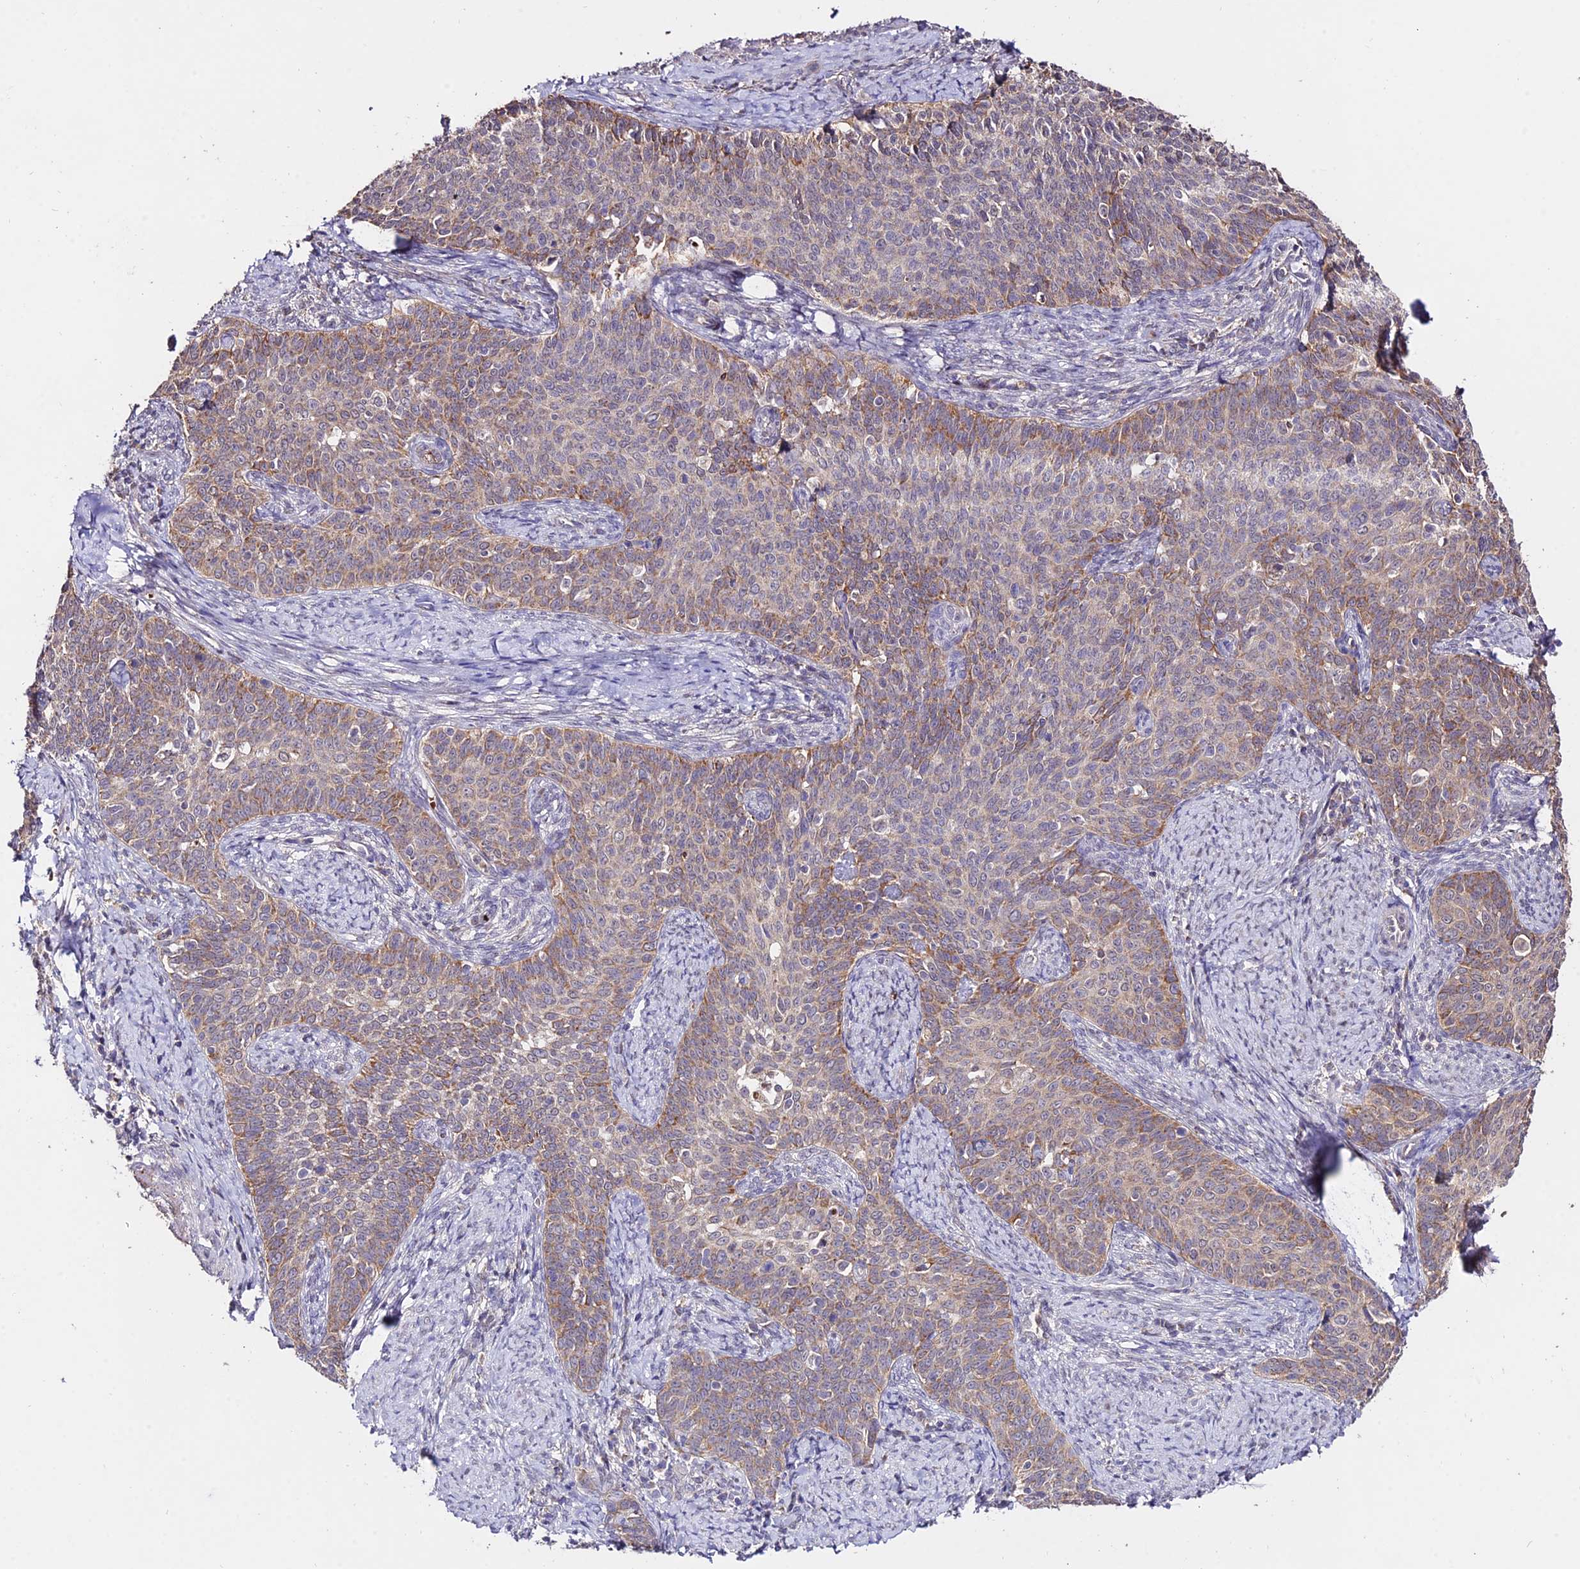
{"staining": {"intensity": "moderate", "quantity": "<25%", "location": "cytoplasmic/membranous"}, "tissue": "cervical cancer", "cell_type": "Tumor cells", "image_type": "cancer", "snomed": [{"axis": "morphology", "description": "Squamous cell carcinoma, NOS"}, {"axis": "topography", "description": "Cervix"}], "caption": "Immunohistochemical staining of cervical cancer (squamous cell carcinoma) displays low levels of moderate cytoplasmic/membranous positivity in approximately <25% of tumor cells.", "gene": "WDR5B", "patient": {"sex": "female", "age": 39}}